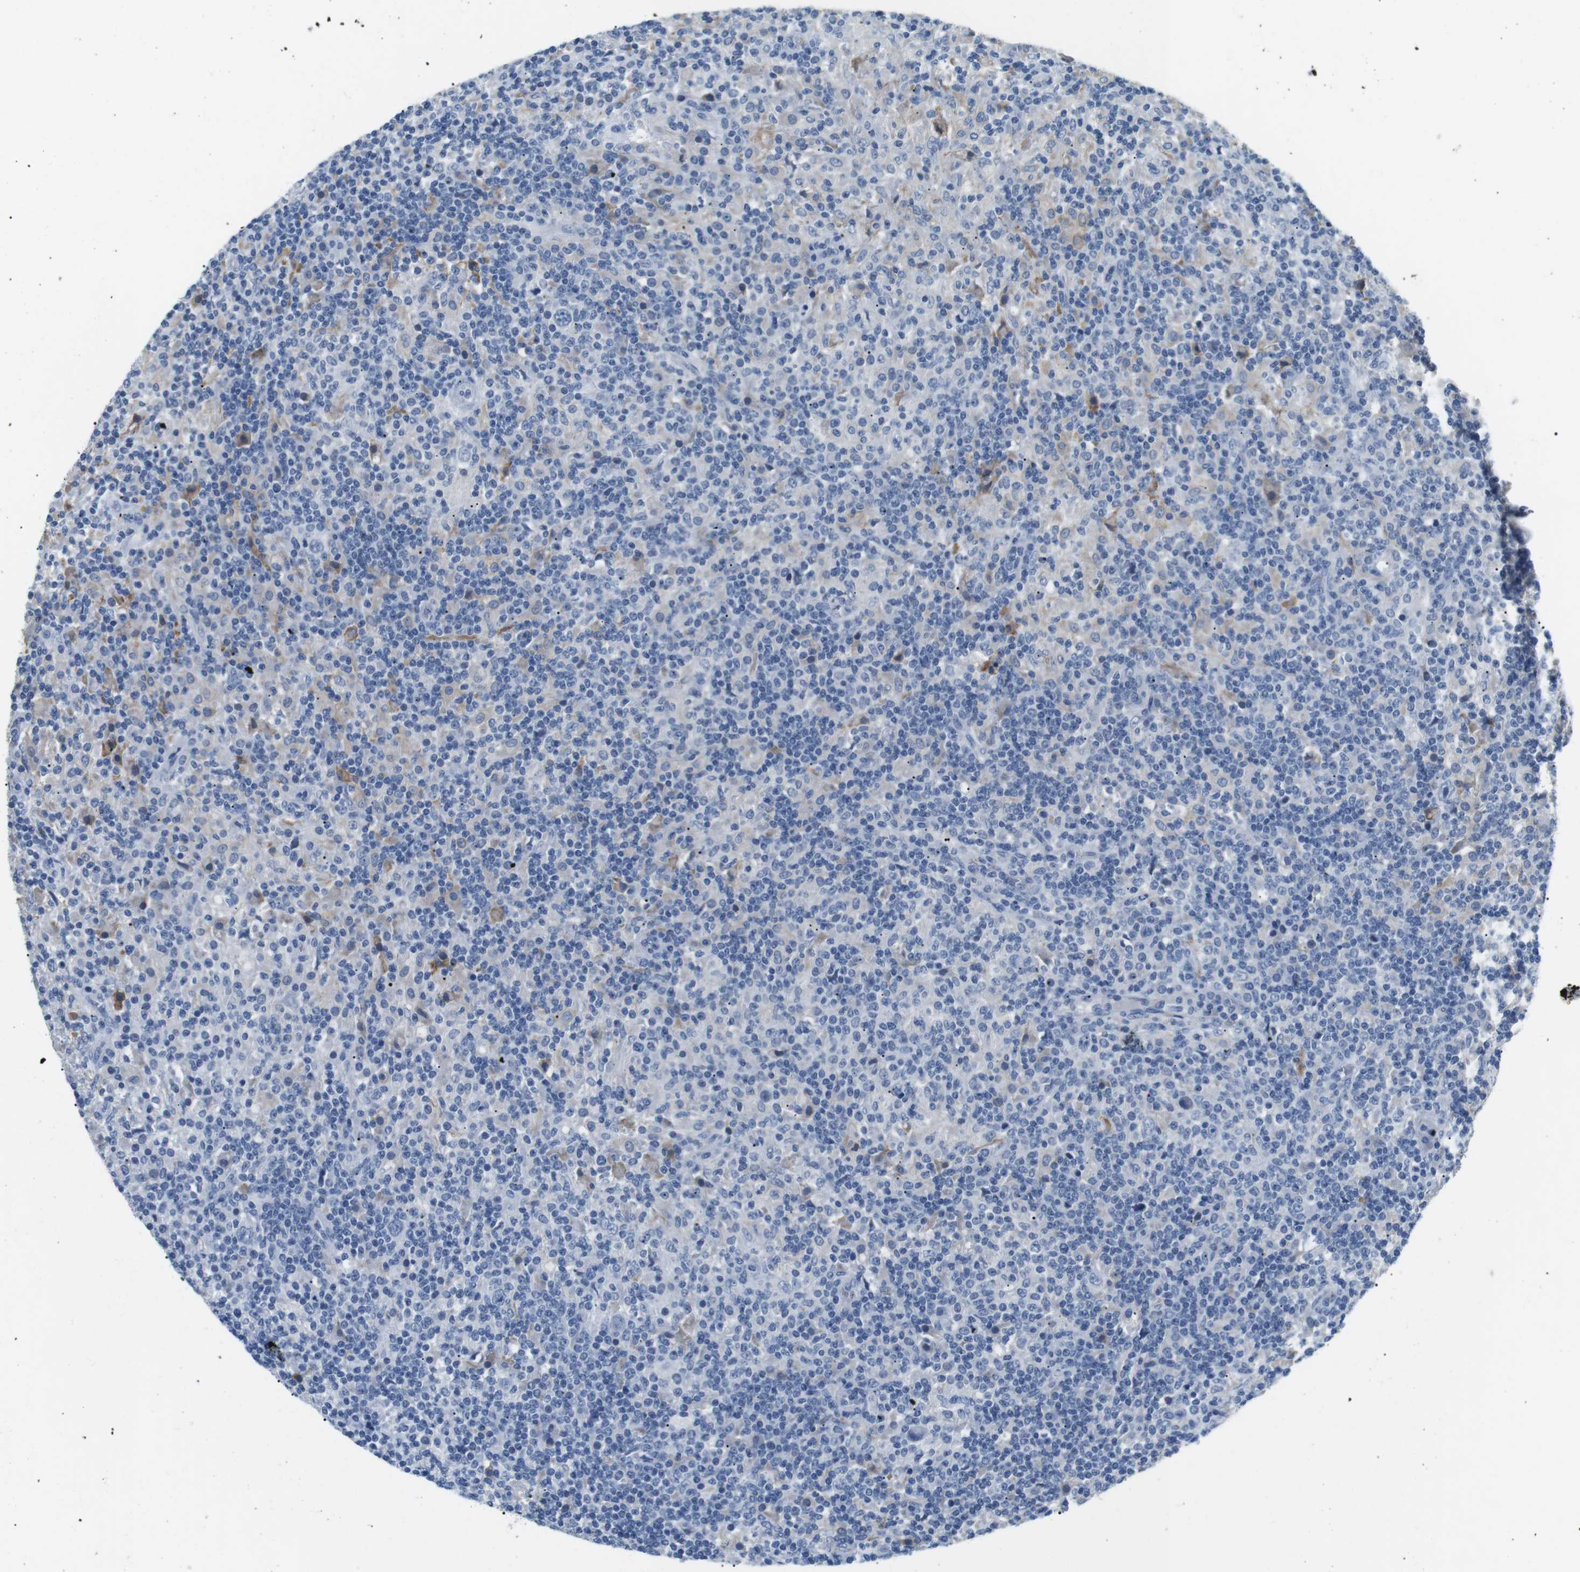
{"staining": {"intensity": "negative", "quantity": "none", "location": "none"}, "tissue": "lymphoma", "cell_type": "Tumor cells", "image_type": "cancer", "snomed": [{"axis": "morphology", "description": "Hodgkin's disease, NOS"}, {"axis": "topography", "description": "Lymph node"}], "caption": "This is an immunohistochemistry (IHC) micrograph of human Hodgkin's disease. There is no expression in tumor cells.", "gene": "FCGRT", "patient": {"sex": "male", "age": 70}}